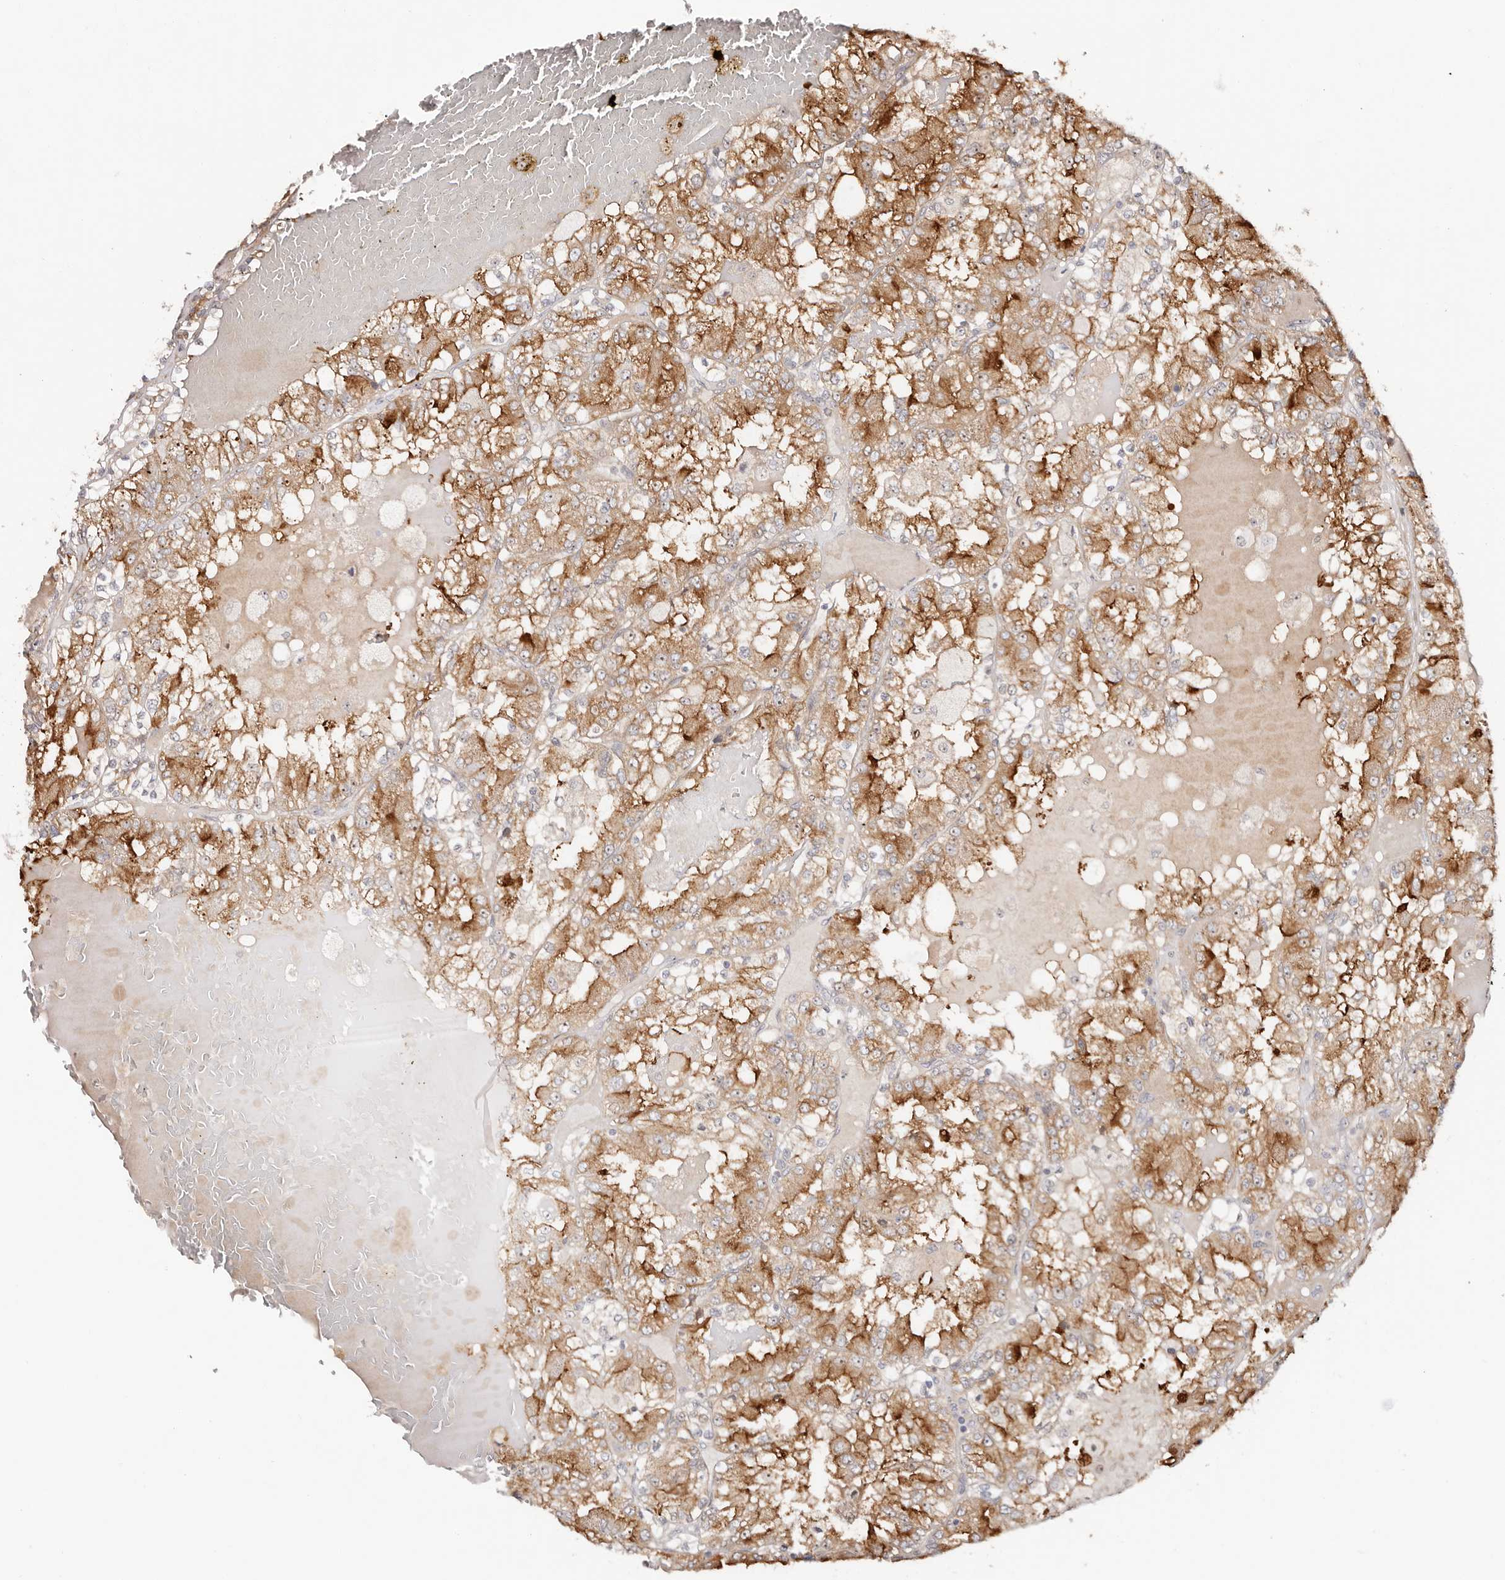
{"staining": {"intensity": "moderate", "quantity": "25%-75%", "location": "cytoplasmic/membranous"}, "tissue": "renal cancer", "cell_type": "Tumor cells", "image_type": "cancer", "snomed": [{"axis": "morphology", "description": "Adenocarcinoma, NOS"}, {"axis": "topography", "description": "Kidney"}], "caption": "DAB immunohistochemical staining of human renal cancer reveals moderate cytoplasmic/membranous protein positivity in approximately 25%-75% of tumor cells.", "gene": "ODF2L", "patient": {"sex": "female", "age": 56}}